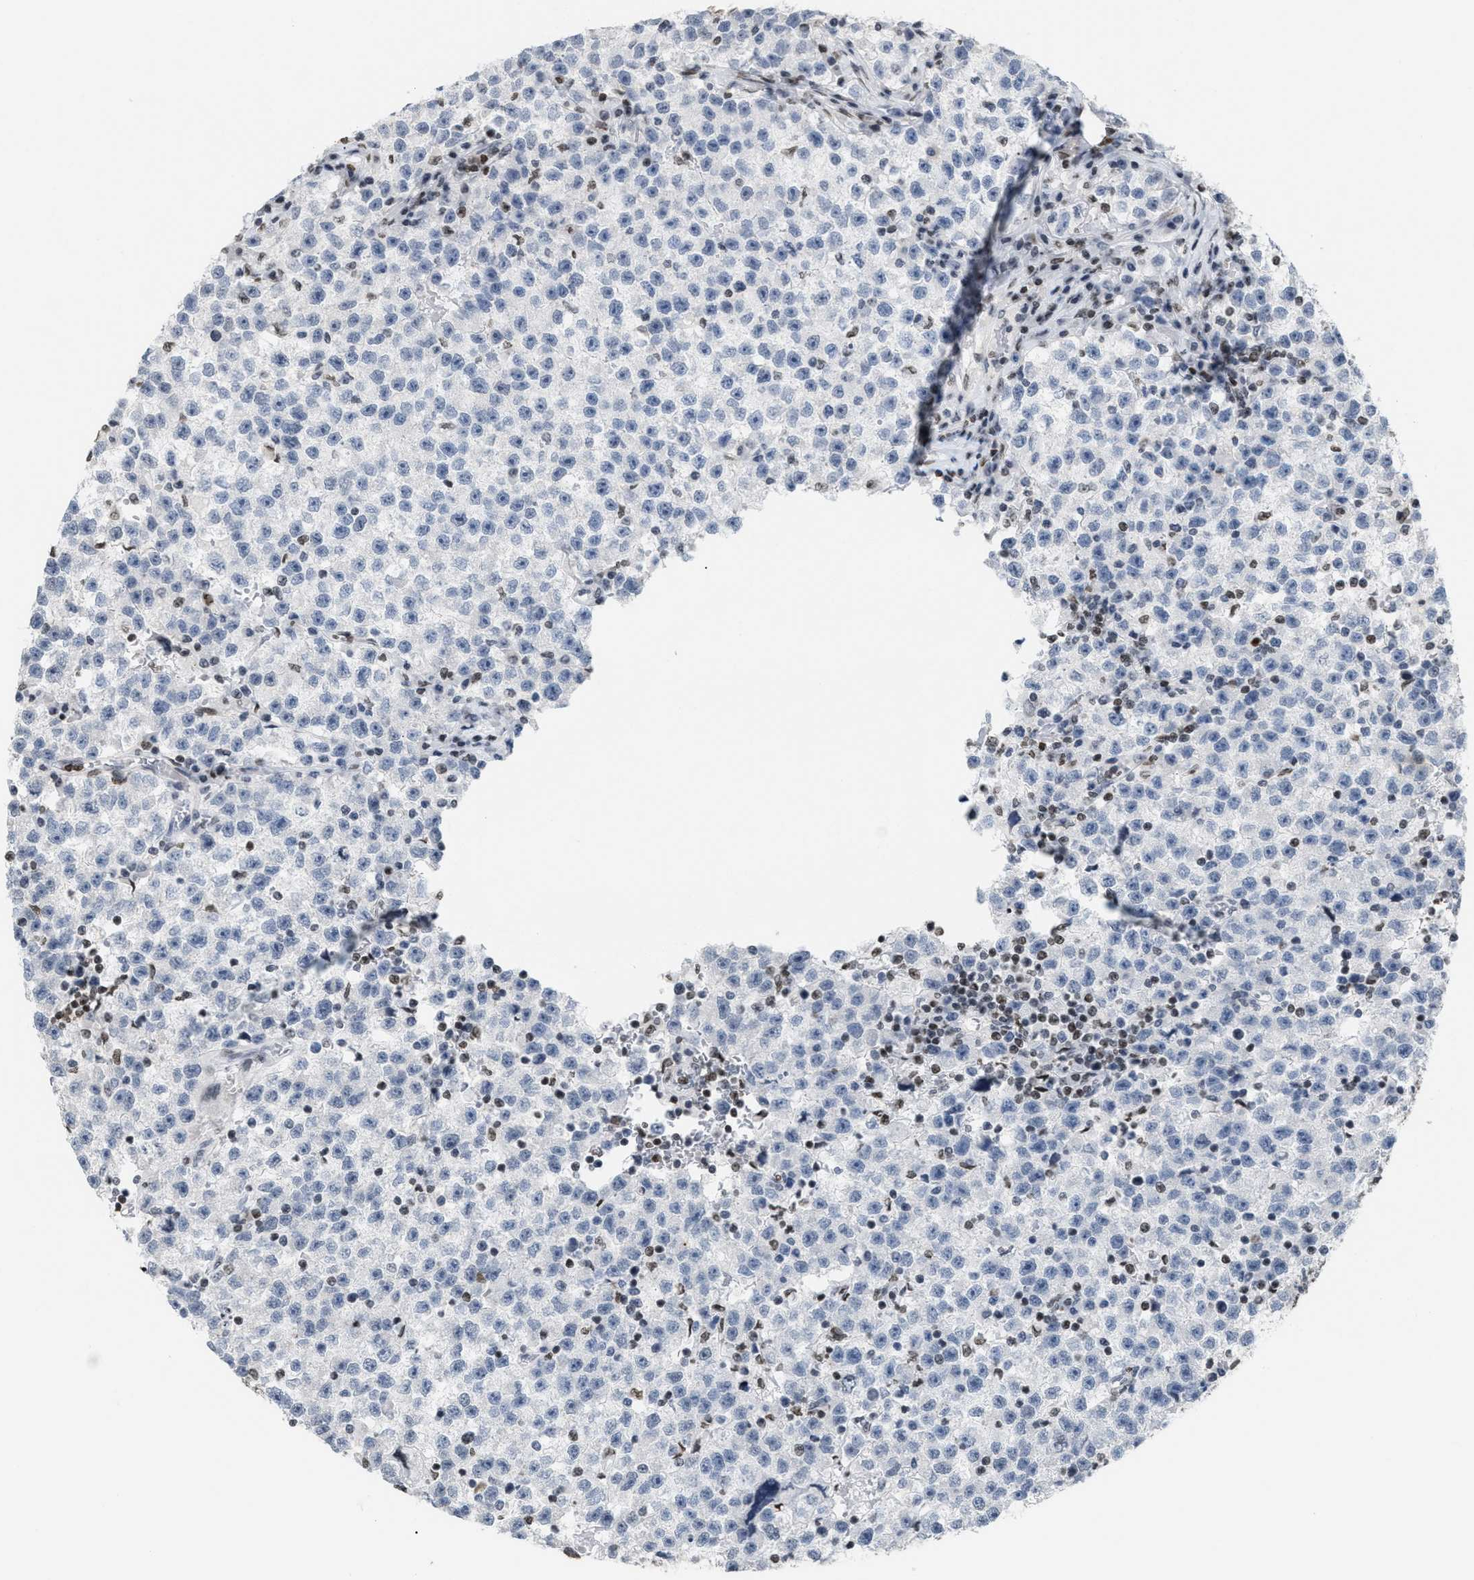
{"staining": {"intensity": "negative", "quantity": "none", "location": "none"}, "tissue": "testis cancer", "cell_type": "Tumor cells", "image_type": "cancer", "snomed": [{"axis": "morphology", "description": "Seminoma, NOS"}, {"axis": "topography", "description": "Testis"}], "caption": "Immunohistochemistry of human seminoma (testis) displays no staining in tumor cells.", "gene": "HMGN2", "patient": {"sex": "male", "age": 22}}